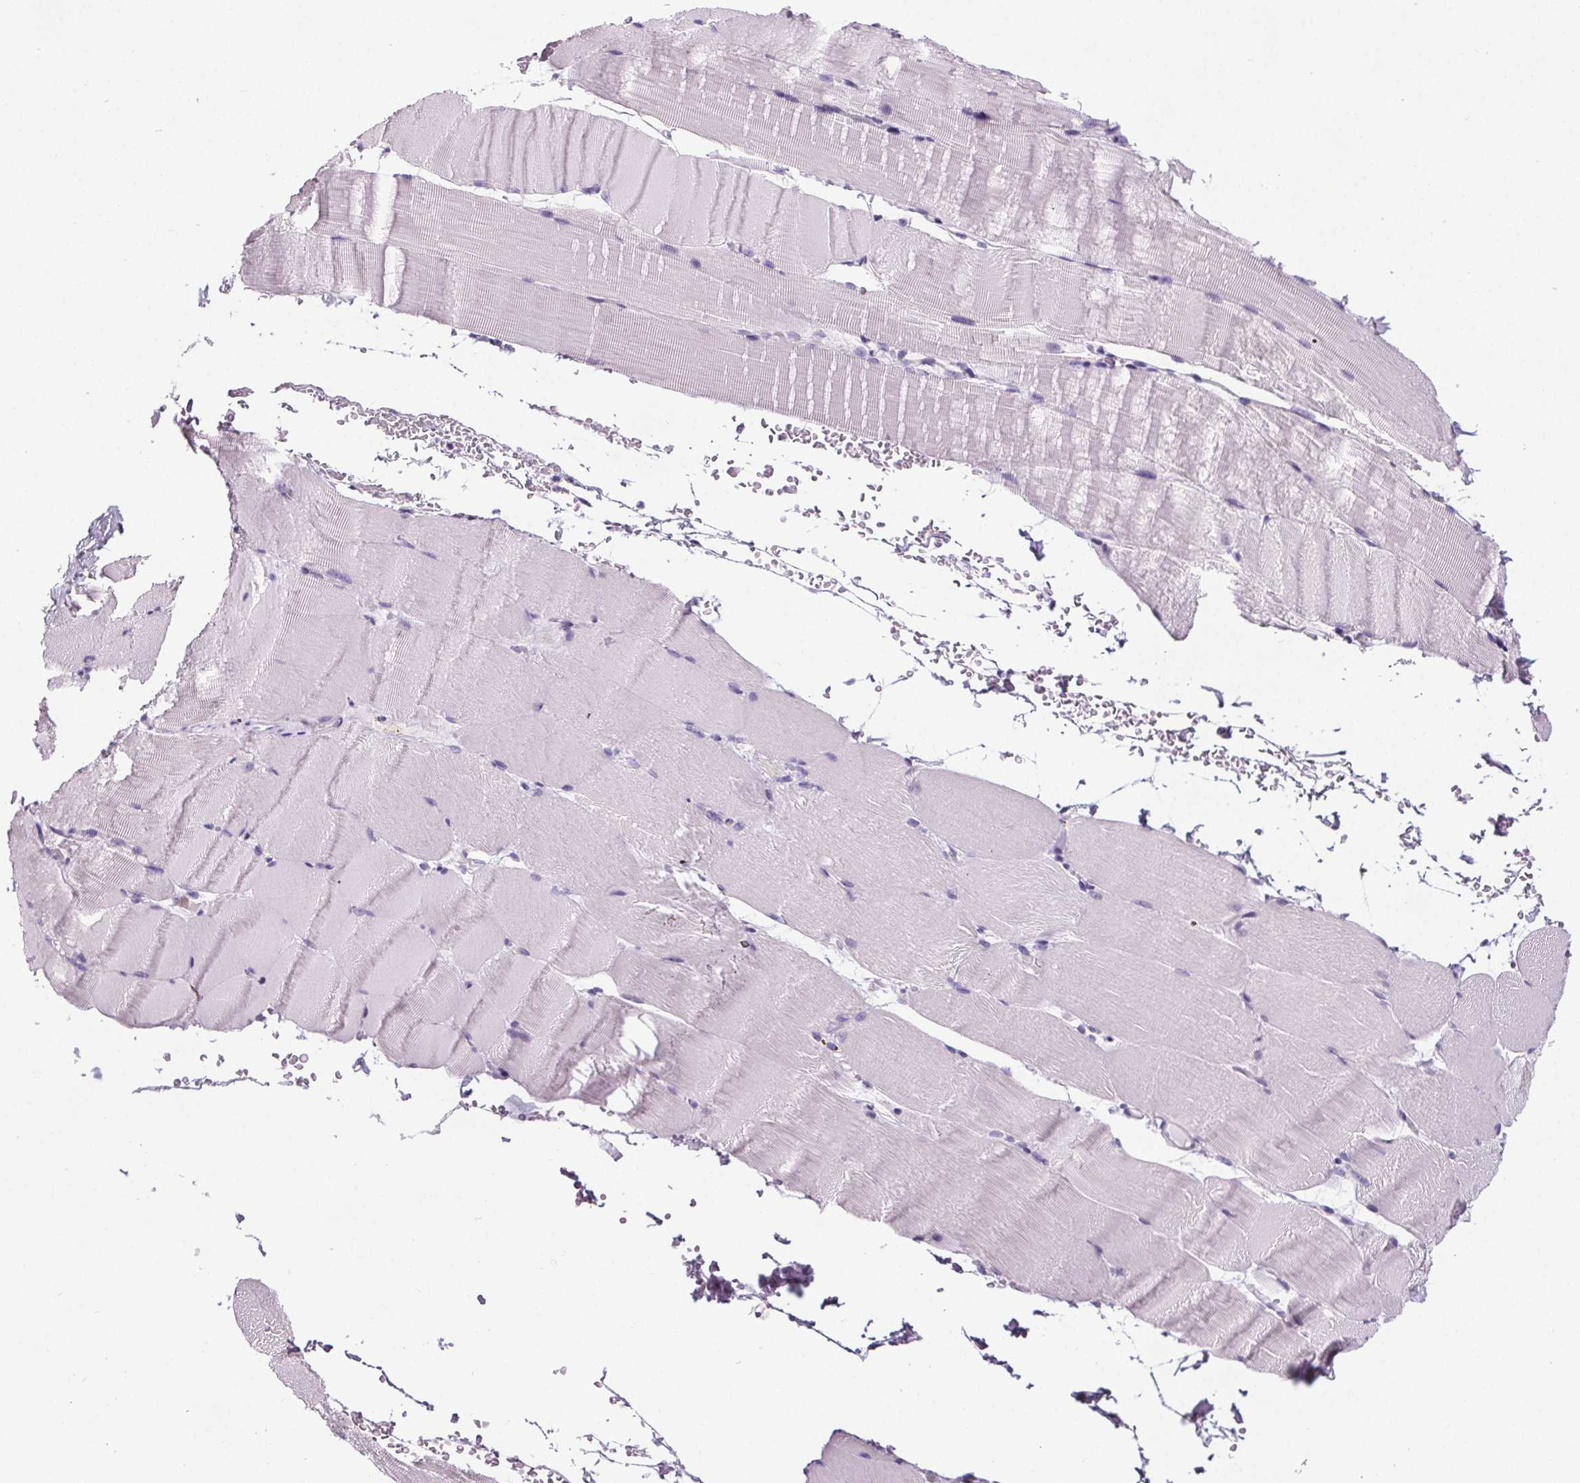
{"staining": {"intensity": "negative", "quantity": "none", "location": "none"}, "tissue": "skeletal muscle", "cell_type": "Myocytes", "image_type": "normal", "snomed": [{"axis": "morphology", "description": "Normal tissue, NOS"}, {"axis": "topography", "description": "Skeletal muscle"}], "caption": "The histopathology image displays no significant staining in myocytes of skeletal muscle.", "gene": "ELAVL2", "patient": {"sex": "female", "age": 37}}